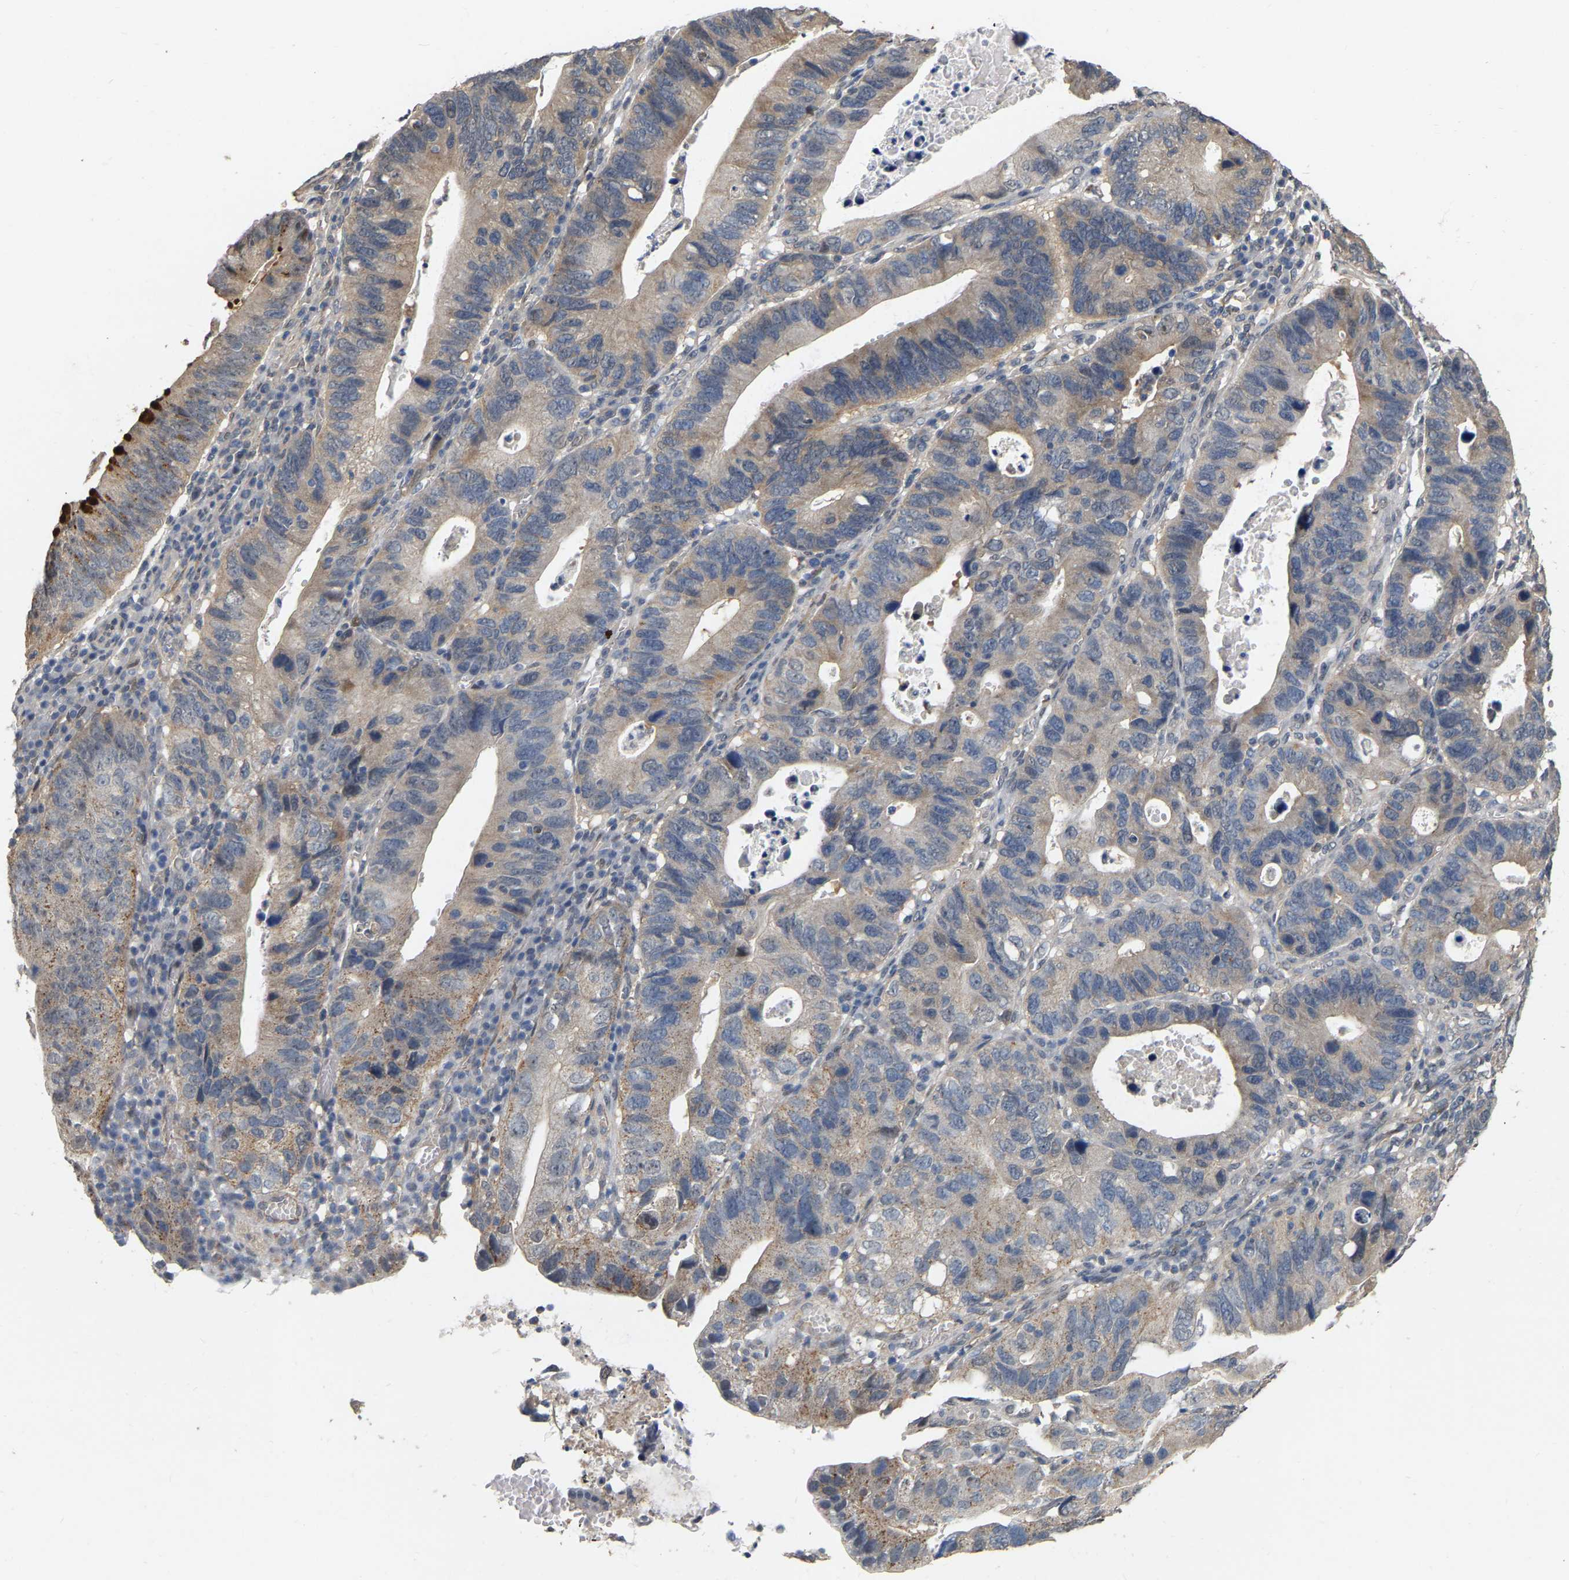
{"staining": {"intensity": "weak", "quantity": "25%-75%", "location": "cytoplasmic/membranous"}, "tissue": "stomach cancer", "cell_type": "Tumor cells", "image_type": "cancer", "snomed": [{"axis": "morphology", "description": "Adenocarcinoma, NOS"}, {"axis": "topography", "description": "Stomach"}], "caption": "Stomach cancer (adenocarcinoma) was stained to show a protein in brown. There is low levels of weak cytoplasmic/membranous staining in about 25%-75% of tumor cells.", "gene": "RUVBL1", "patient": {"sex": "male", "age": 59}}